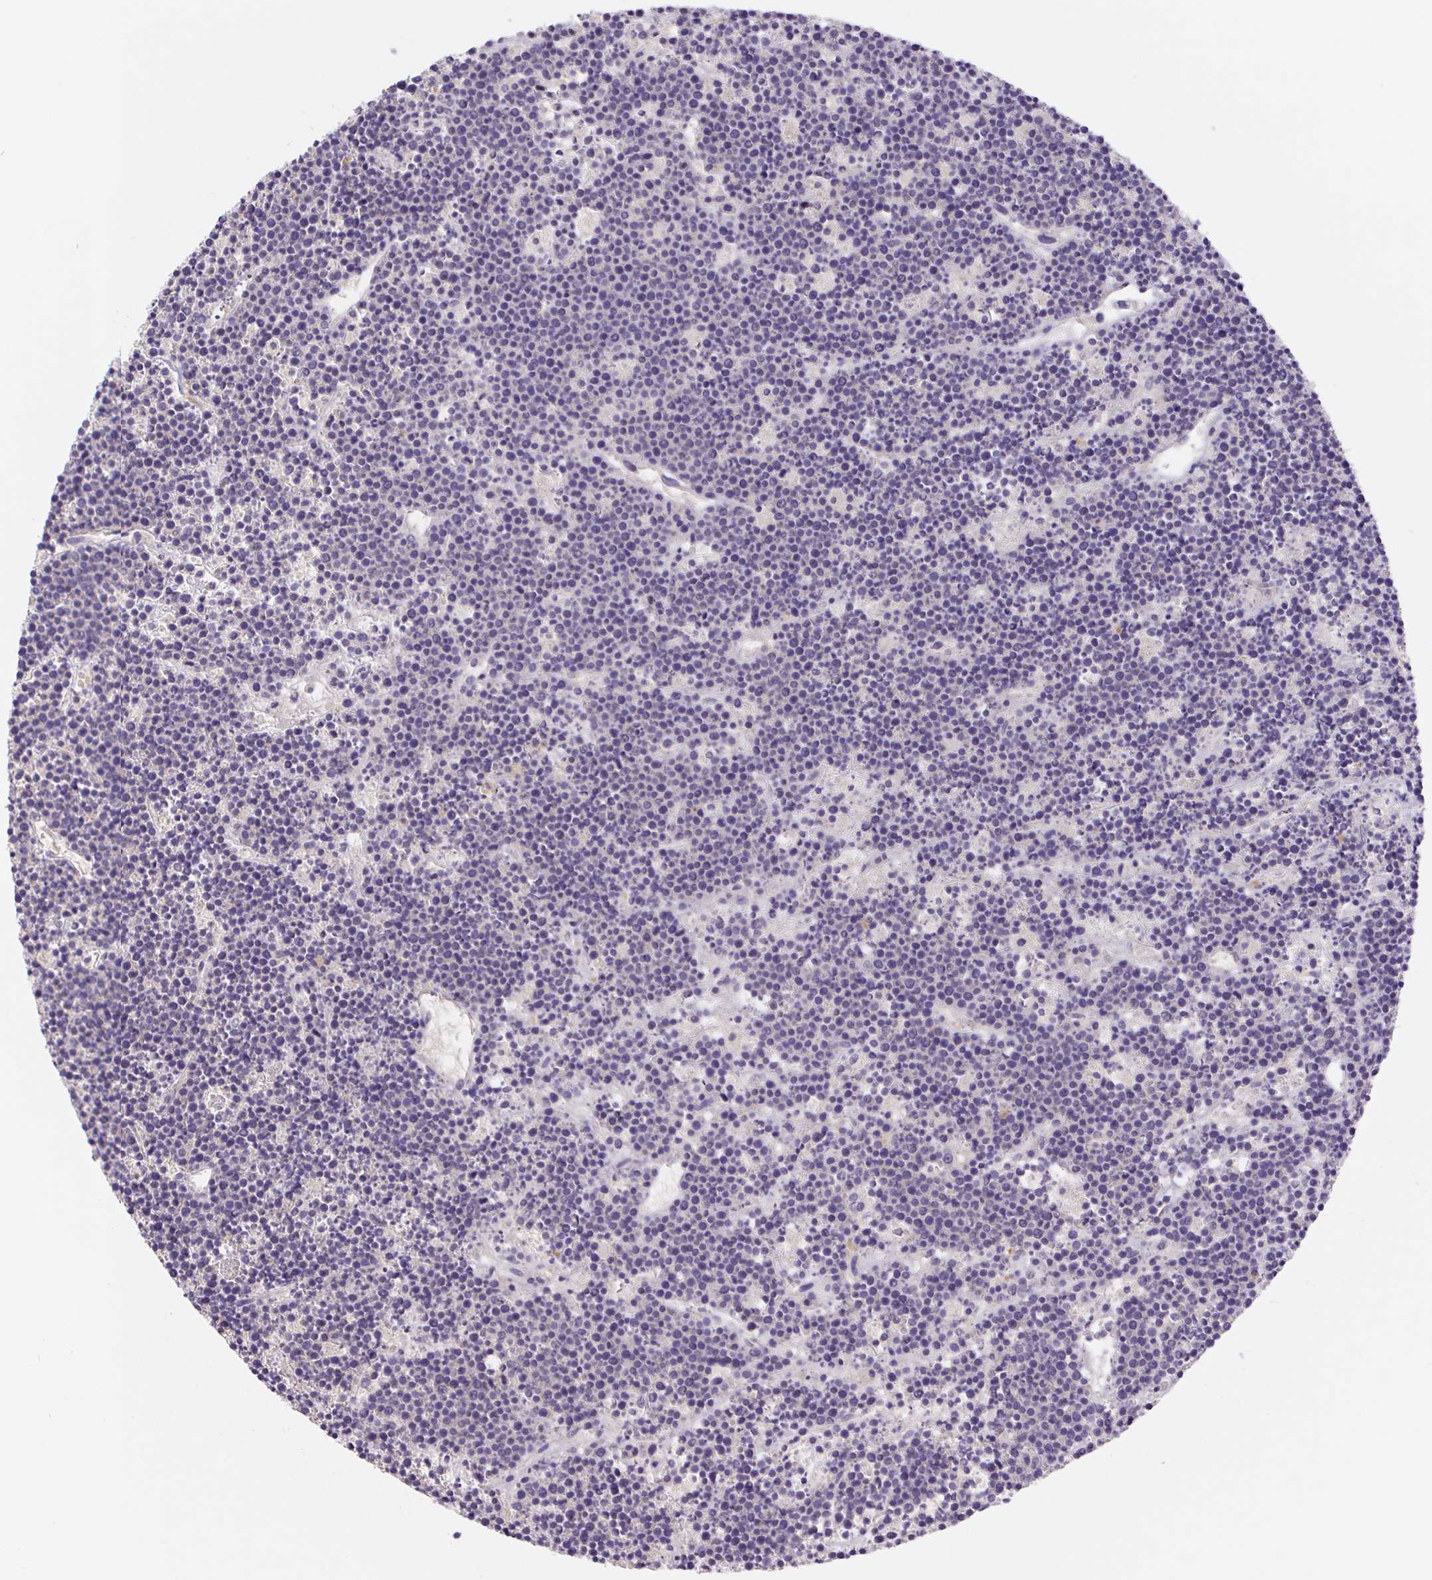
{"staining": {"intensity": "negative", "quantity": "none", "location": "none"}, "tissue": "lymphoma", "cell_type": "Tumor cells", "image_type": "cancer", "snomed": [{"axis": "morphology", "description": "Malignant lymphoma, non-Hodgkin's type, High grade"}, {"axis": "topography", "description": "Ovary"}], "caption": "Micrograph shows no significant protein expression in tumor cells of malignant lymphoma, non-Hodgkin's type (high-grade).", "gene": "L3MBTL4", "patient": {"sex": "female", "age": 56}}